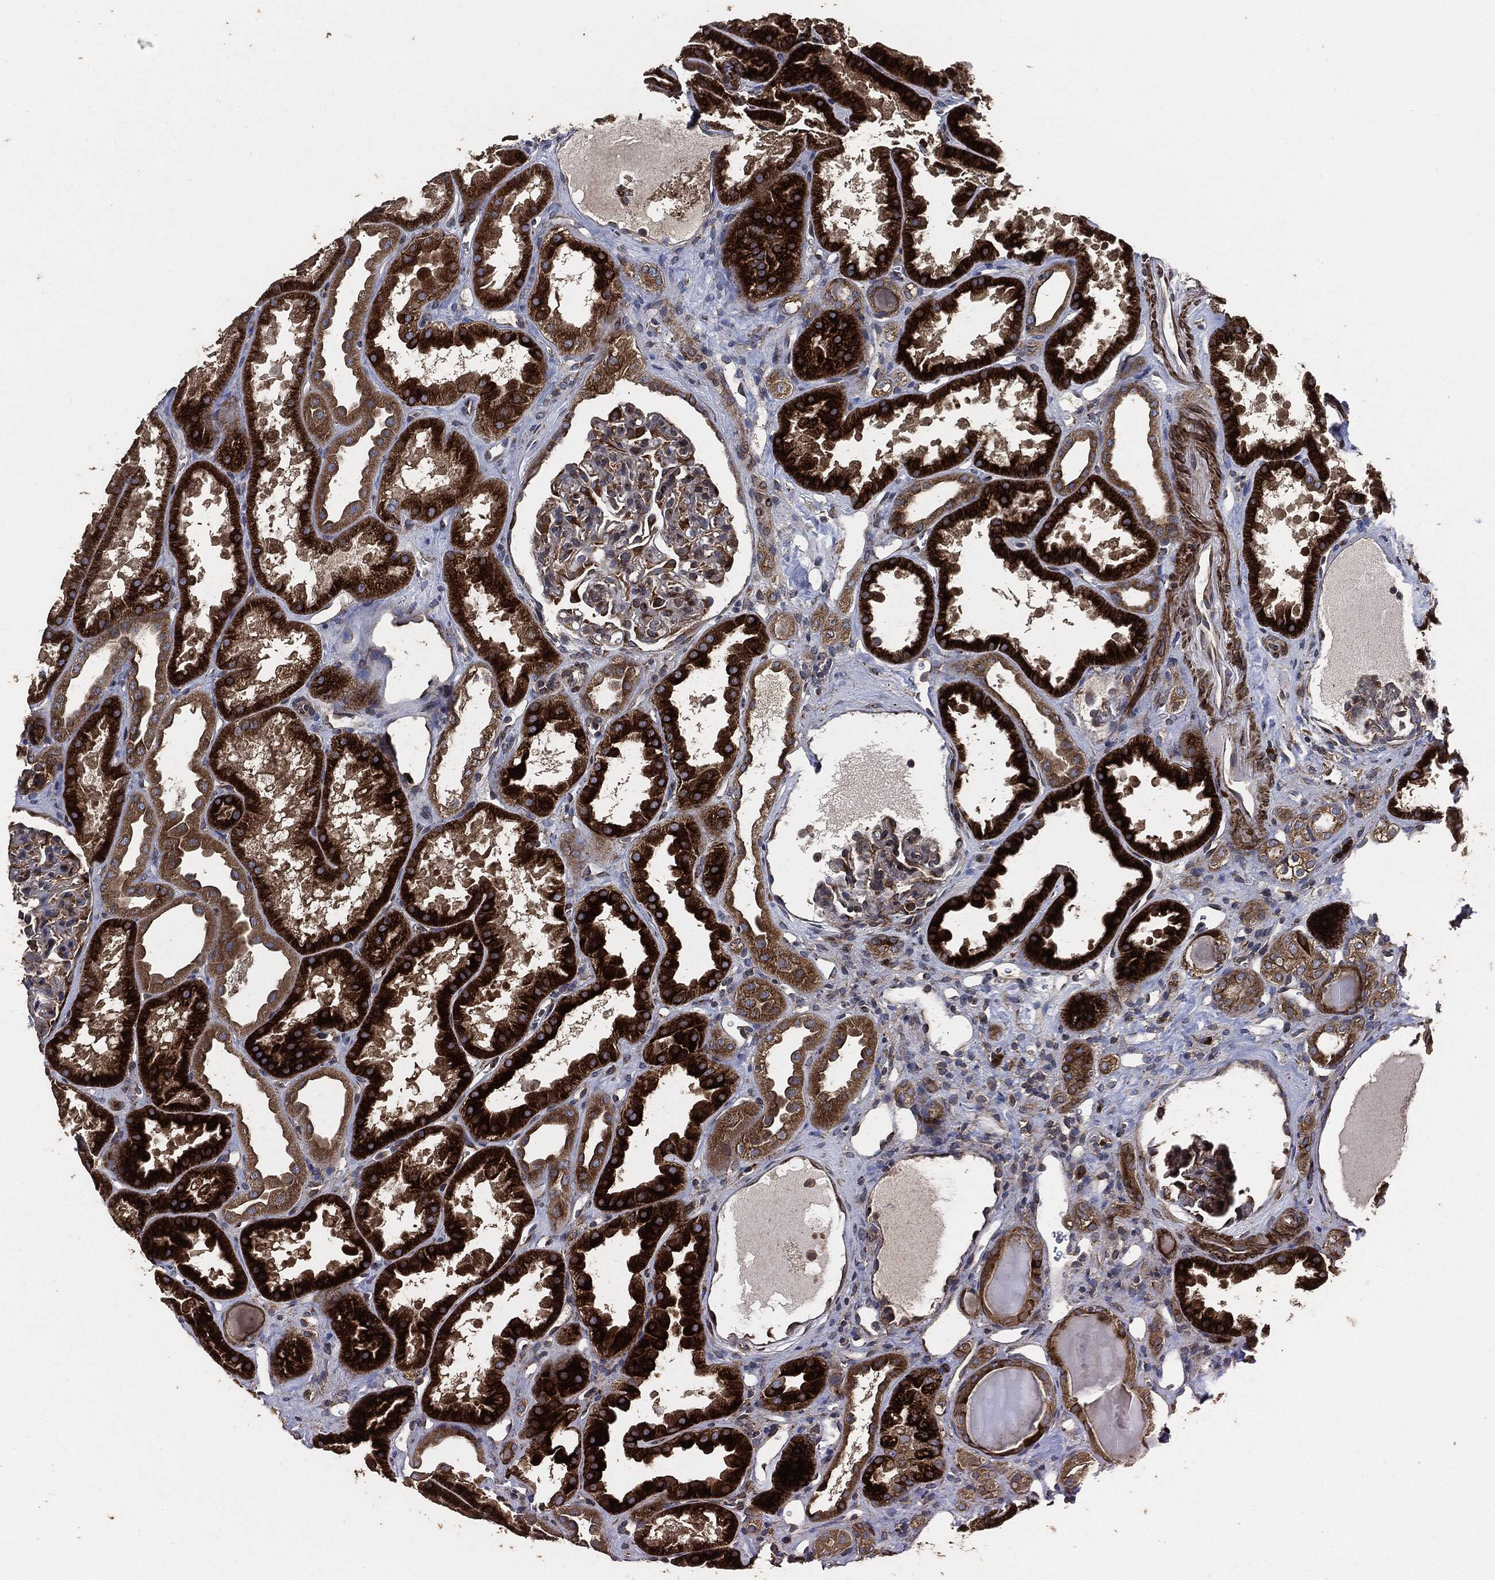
{"staining": {"intensity": "strong", "quantity": "<25%", "location": "cytoplasmic/membranous"}, "tissue": "kidney", "cell_type": "Cells in glomeruli", "image_type": "normal", "snomed": [{"axis": "morphology", "description": "Normal tissue, NOS"}, {"axis": "topography", "description": "Kidney"}], "caption": "Normal kidney exhibits strong cytoplasmic/membranous staining in approximately <25% of cells in glomeruli.", "gene": "STK3", "patient": {"sex": "male", "age": 61}}